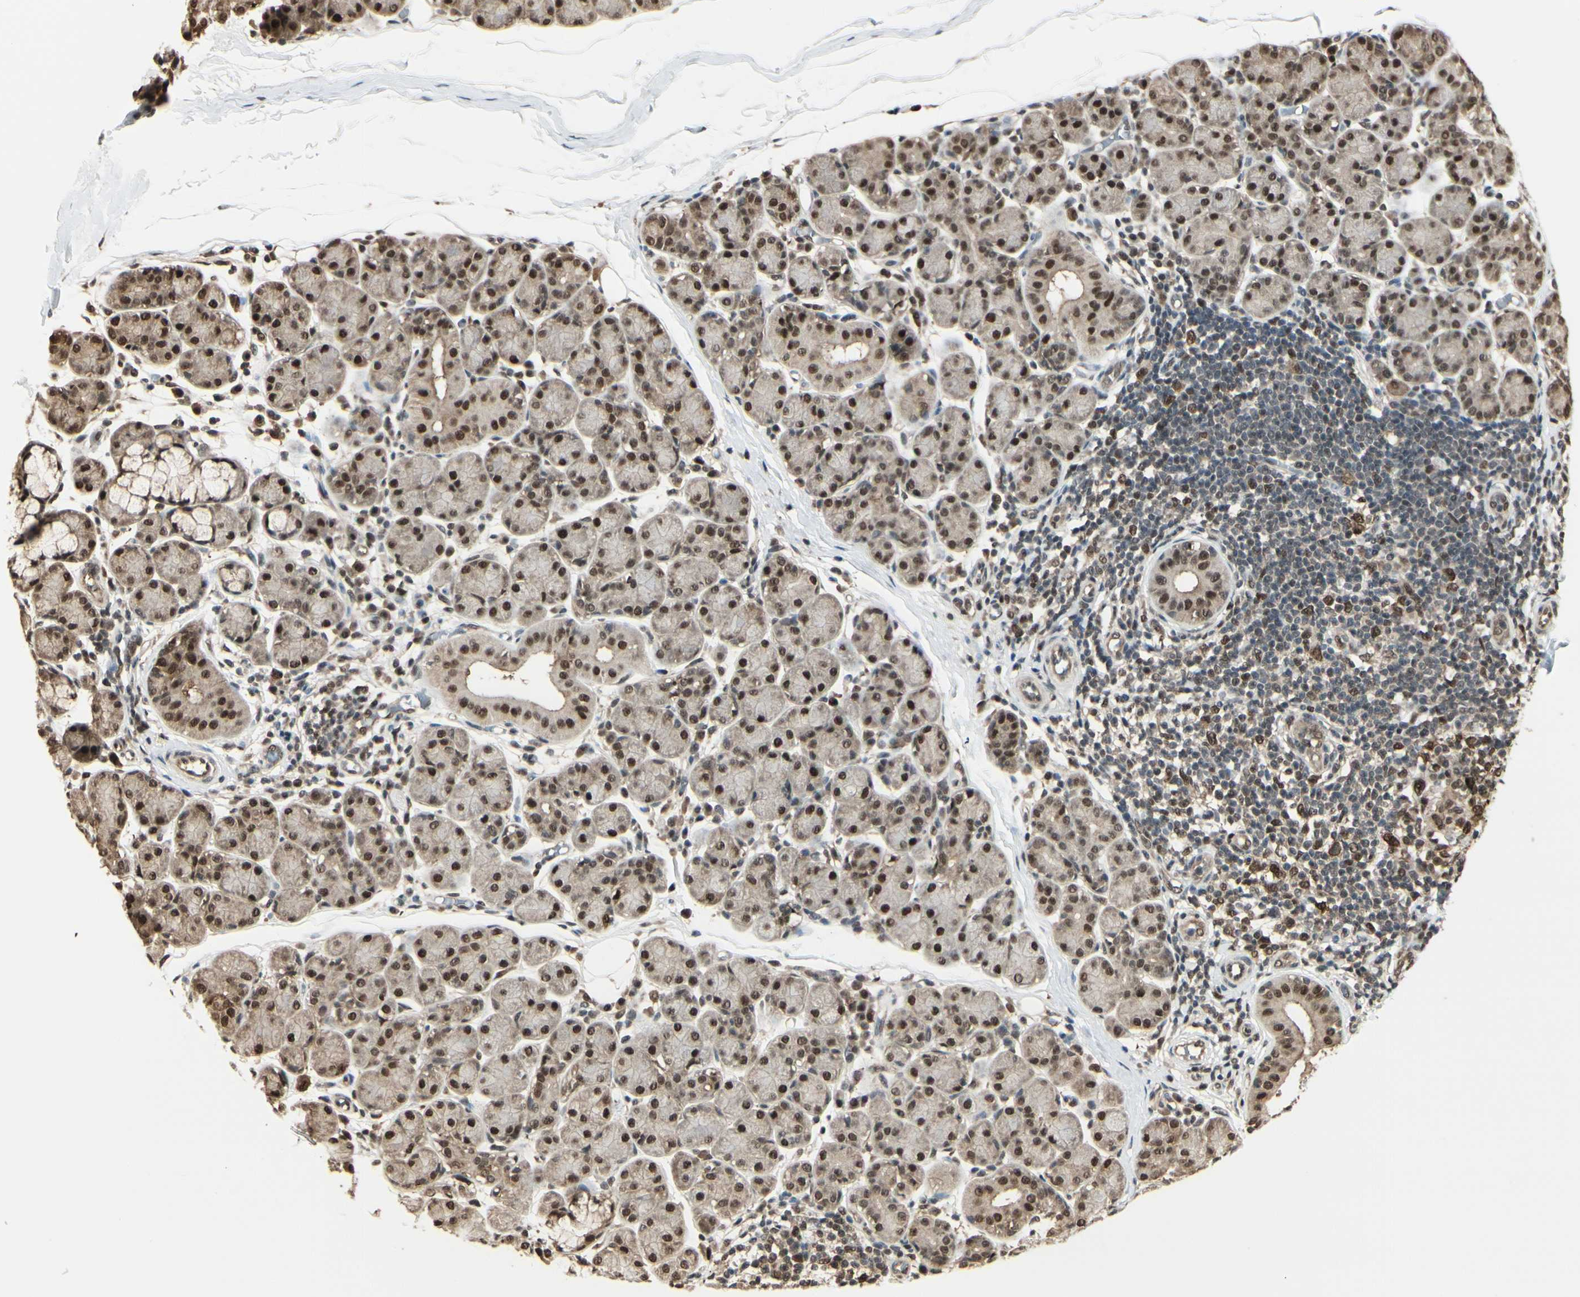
{"staining": {"intensity": "strong", "quantity": ">75%", "location": "nuclear"}, "tissue": "salivary gland", "cell_type": "Glandular cells", "image_type": "normal", "snomed": [{"axis": "morphology", "description": "Normal tissue, NOS"}, {"axis": "morphology", "description": "Inflammation, NOS"}, {"axis": "topography", "description": "Lymph node"}, {"axis": "topography", "description": "Salivary gland"}], "caption": "This histopathology image shows immunohistochemistry (IHC) staining of normal salivary gland, with high strong nuclear staining in approximately >75% of glandular cells.", "gene": "HSF1", "patient": {"sex": "male", "age": 3}}